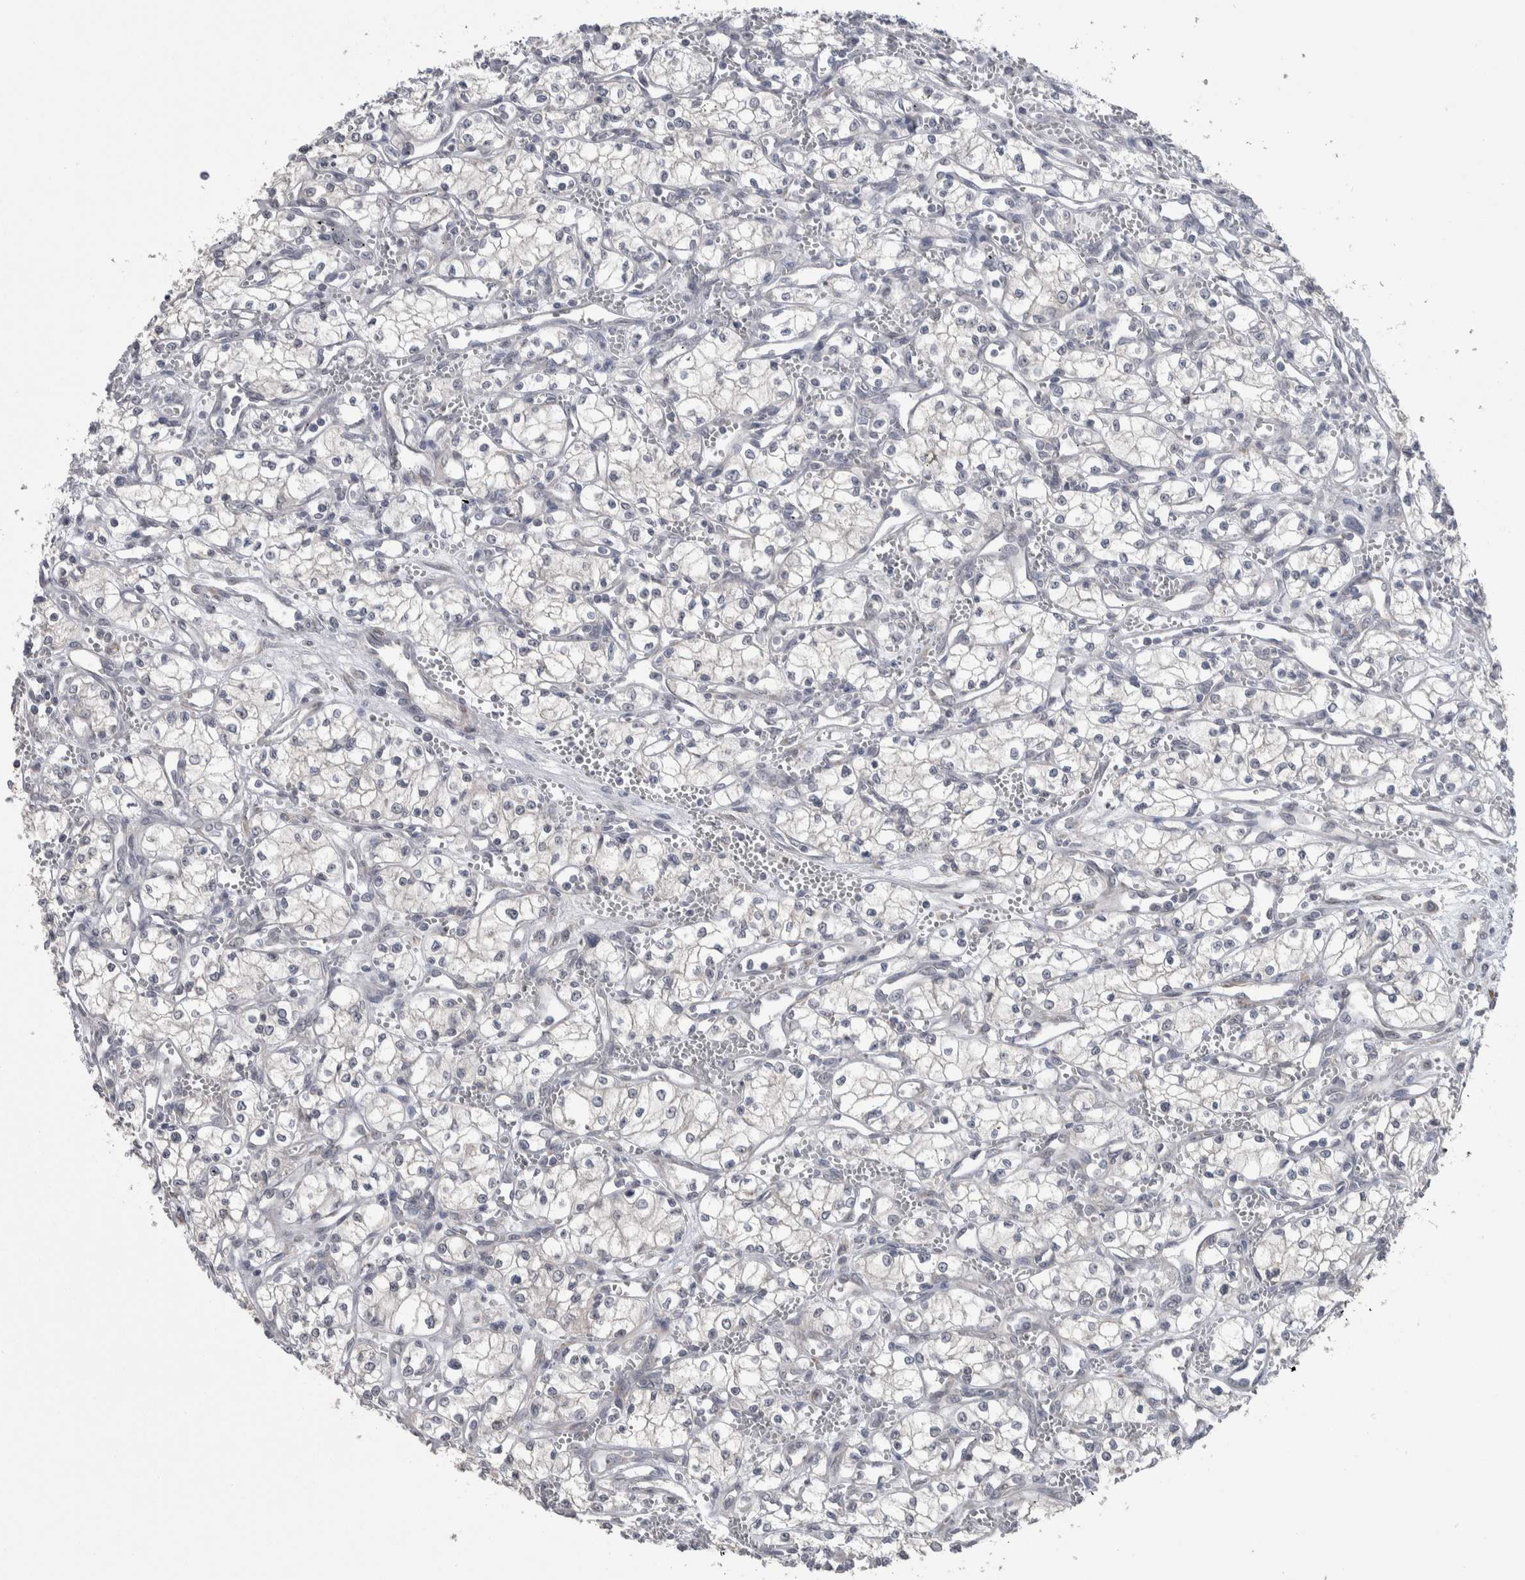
{"staining": {"intensity": "negative", "quantity": "none", "location": "none"}, "tissue": "renal cancer", "cell_type": "Tumor cells", "image_type": "cancer", "snomed": [{"axis": "morphology", "description": "Adenocarcinoma, NOS"}, {"axis": "topography", "description": "Kidney"}], "caption": "An IHC histopathology image of renal cancer is shown. There is no staining in tumor cells of renal cancer.", "gene": "CUL2", "patient": {"sex": "male", "age": 59}}